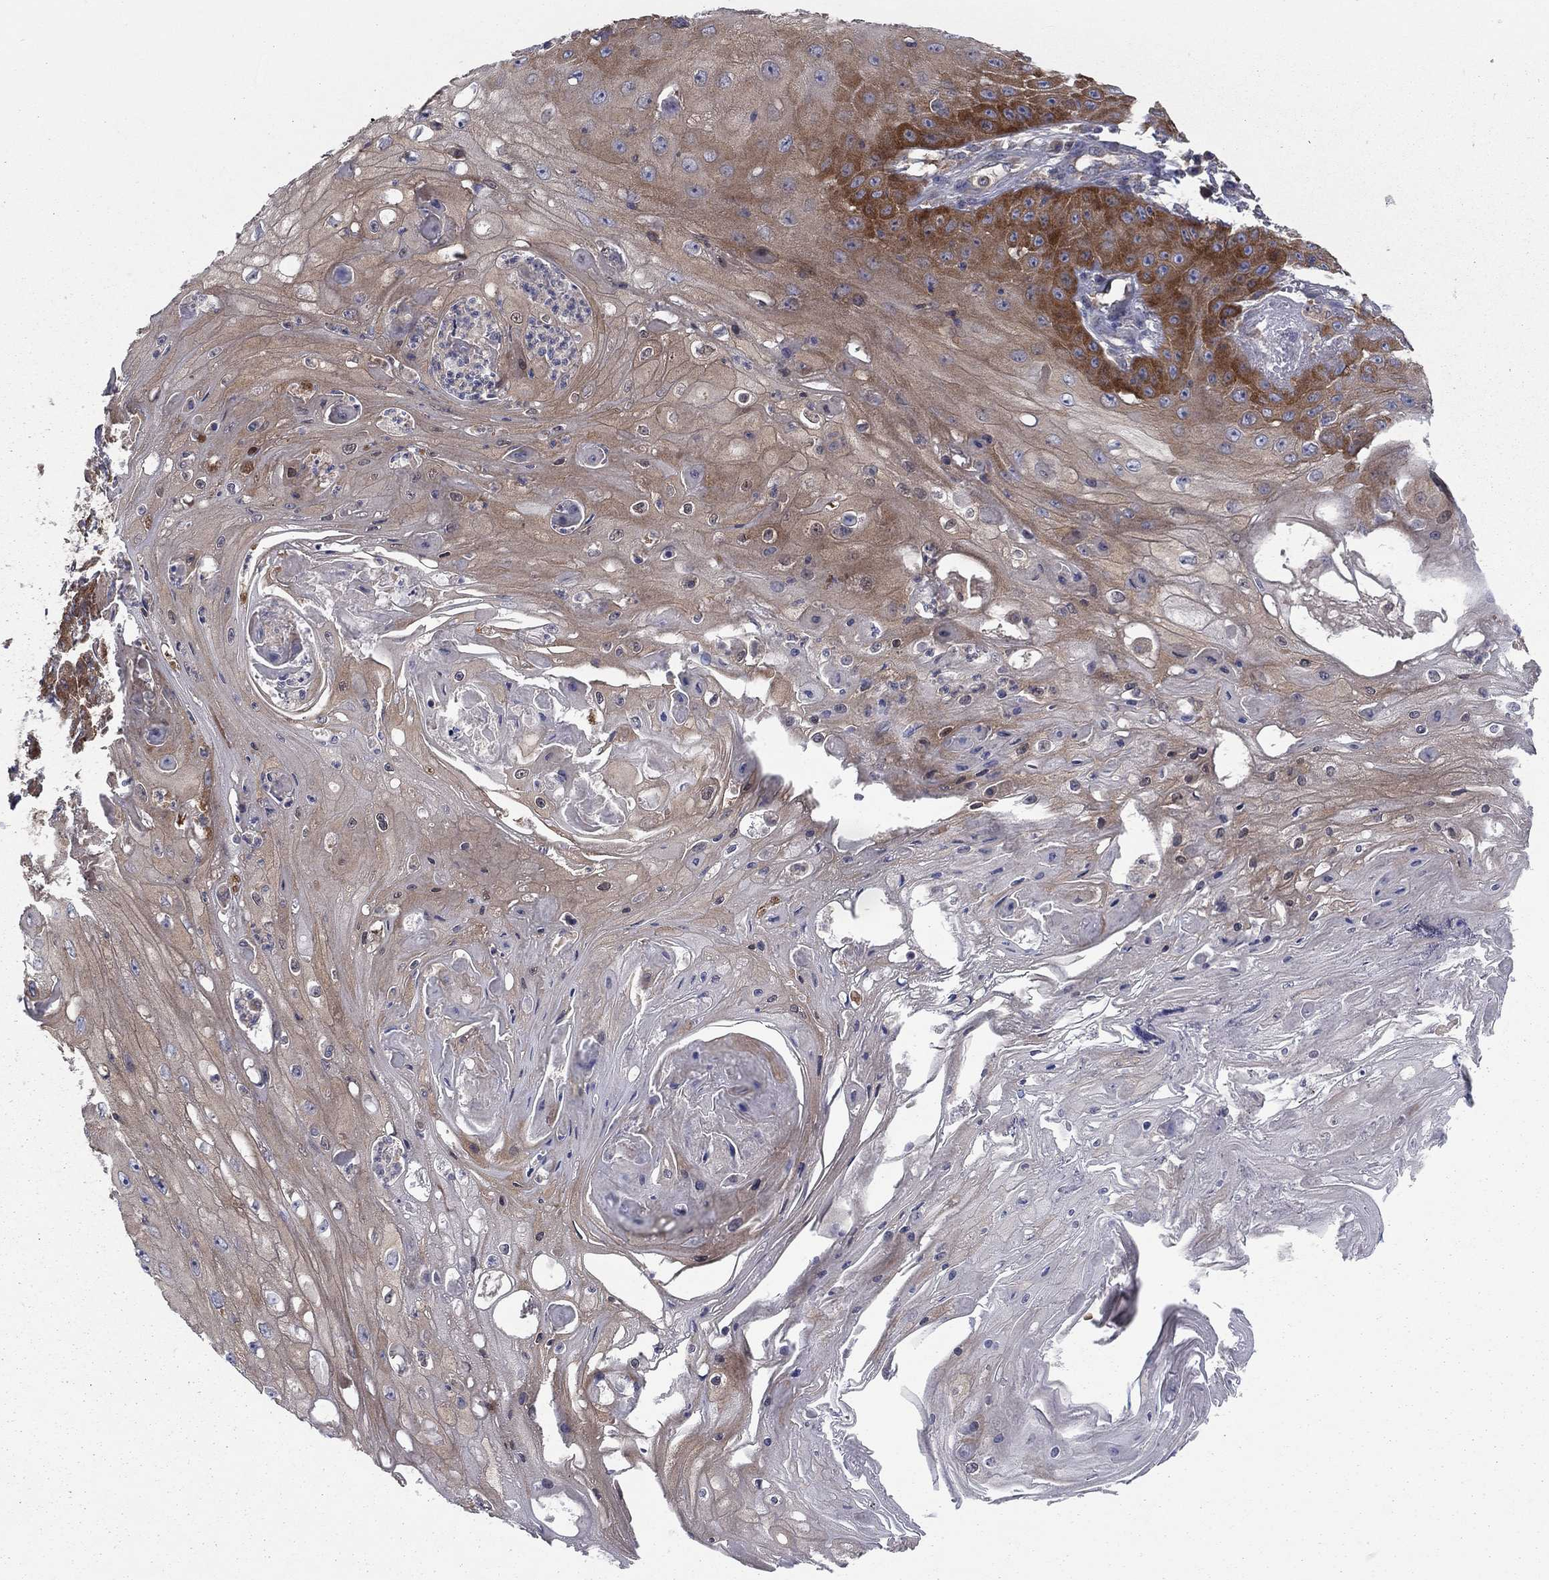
{"staining": {"intensity": "strong", "quantity": "25%-75%", "location": "cytoplasmic/membranous"}, "tissue": "skin cancer", "cell_type": "Tumor cells", "image_type": "cancer", "snomed": [{"axis": "morphology", "description": "Squamous cell carcinoma, NOS"}, {"axis": "topography", "description": "Skin"}], "caption": "The photomicrograph demonstrates staining of skin cancer (squamous cell carcinoma), revealing strong cytoplasmic/membranous protein staining (brown color) within tumor cells. (IHC, brightfield microscopy, high magnification).", "gene": "RNF123", "patient": {"sex": "male", "age": 70}}